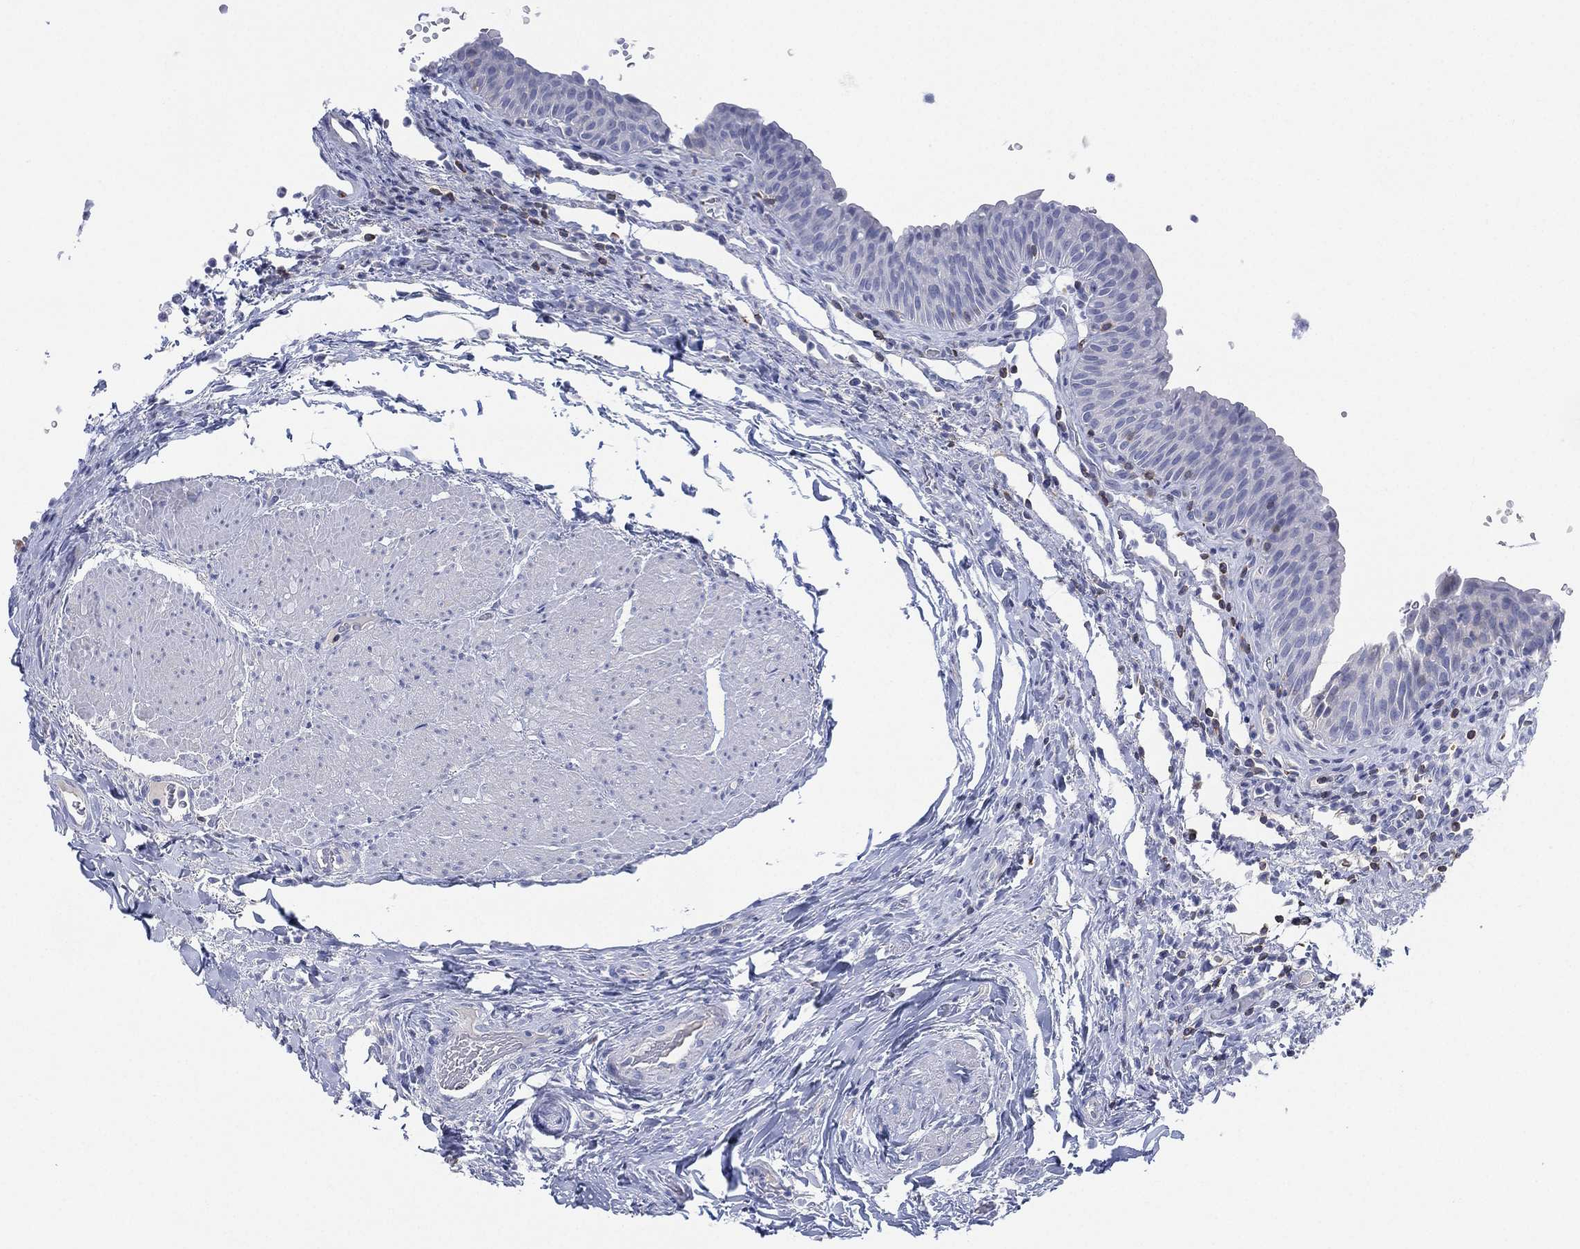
{"staining": {"intensity": "negative", "quantity": "none", "location": "none"}, "tissue": "urinary bladder", "cell_type": "Urothelial cells", "image_type": "normal", "snomed": [{"axis": "morphology", "description": "Normal tissue, NOS"}, {"axis": "topography", "description": "Urinary bladder"}], "caption": "Immunohistochemistry (IHC) micrograph of unremarkable urinary bladder stained for a protein (brown), which reveals no expression in urothelial cells. (Stains: DAB (3,3'-diaminobenzidine) IHC with hematoxylin counter stain, Microscopy: brightfield microscopy at high magnification).", "gene": "SEPTIN1", "patient": {"sex": "male", "age": 66}}